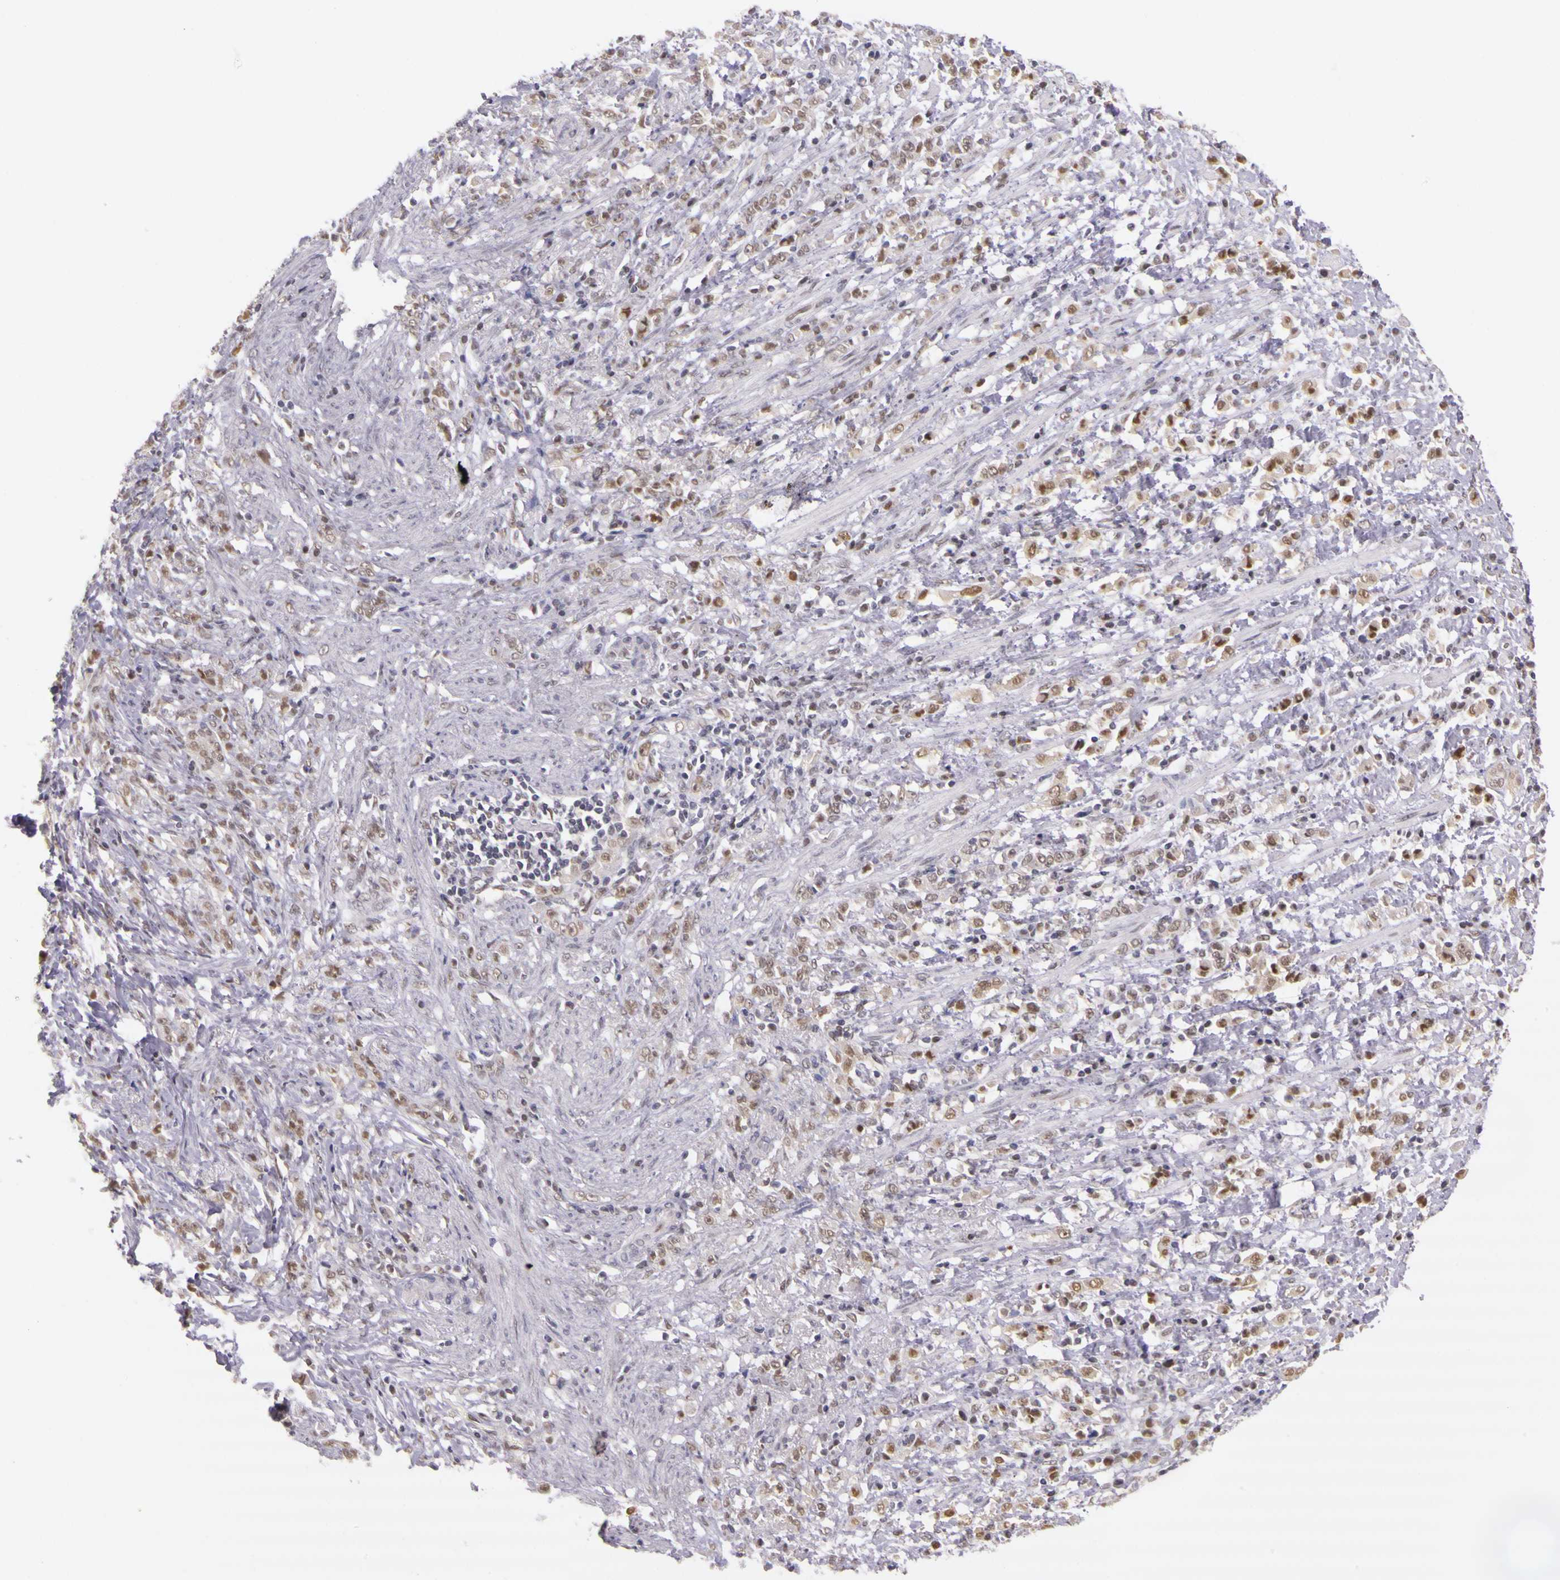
{"staining": {"intensity": "weak", "quantity": ">75%", "location": "nuclear"}, "tissue": "stomach cancer", "cell_type": "Tumor cells", "image_type": "cancer", "snomed": [{"axis": "morphology", "description": "Adenocarcinoma, NOS"}, {"axis": "topography", "description": "Stomach, lower"}], "caption": "This is a photomicrograph of IHC staining of adenocarcinoma (stomach), which shows weak positivity in the nuclear of tumor cells.", "gene": "WDR13", "patient": {"sex": "male", "age": 88}}